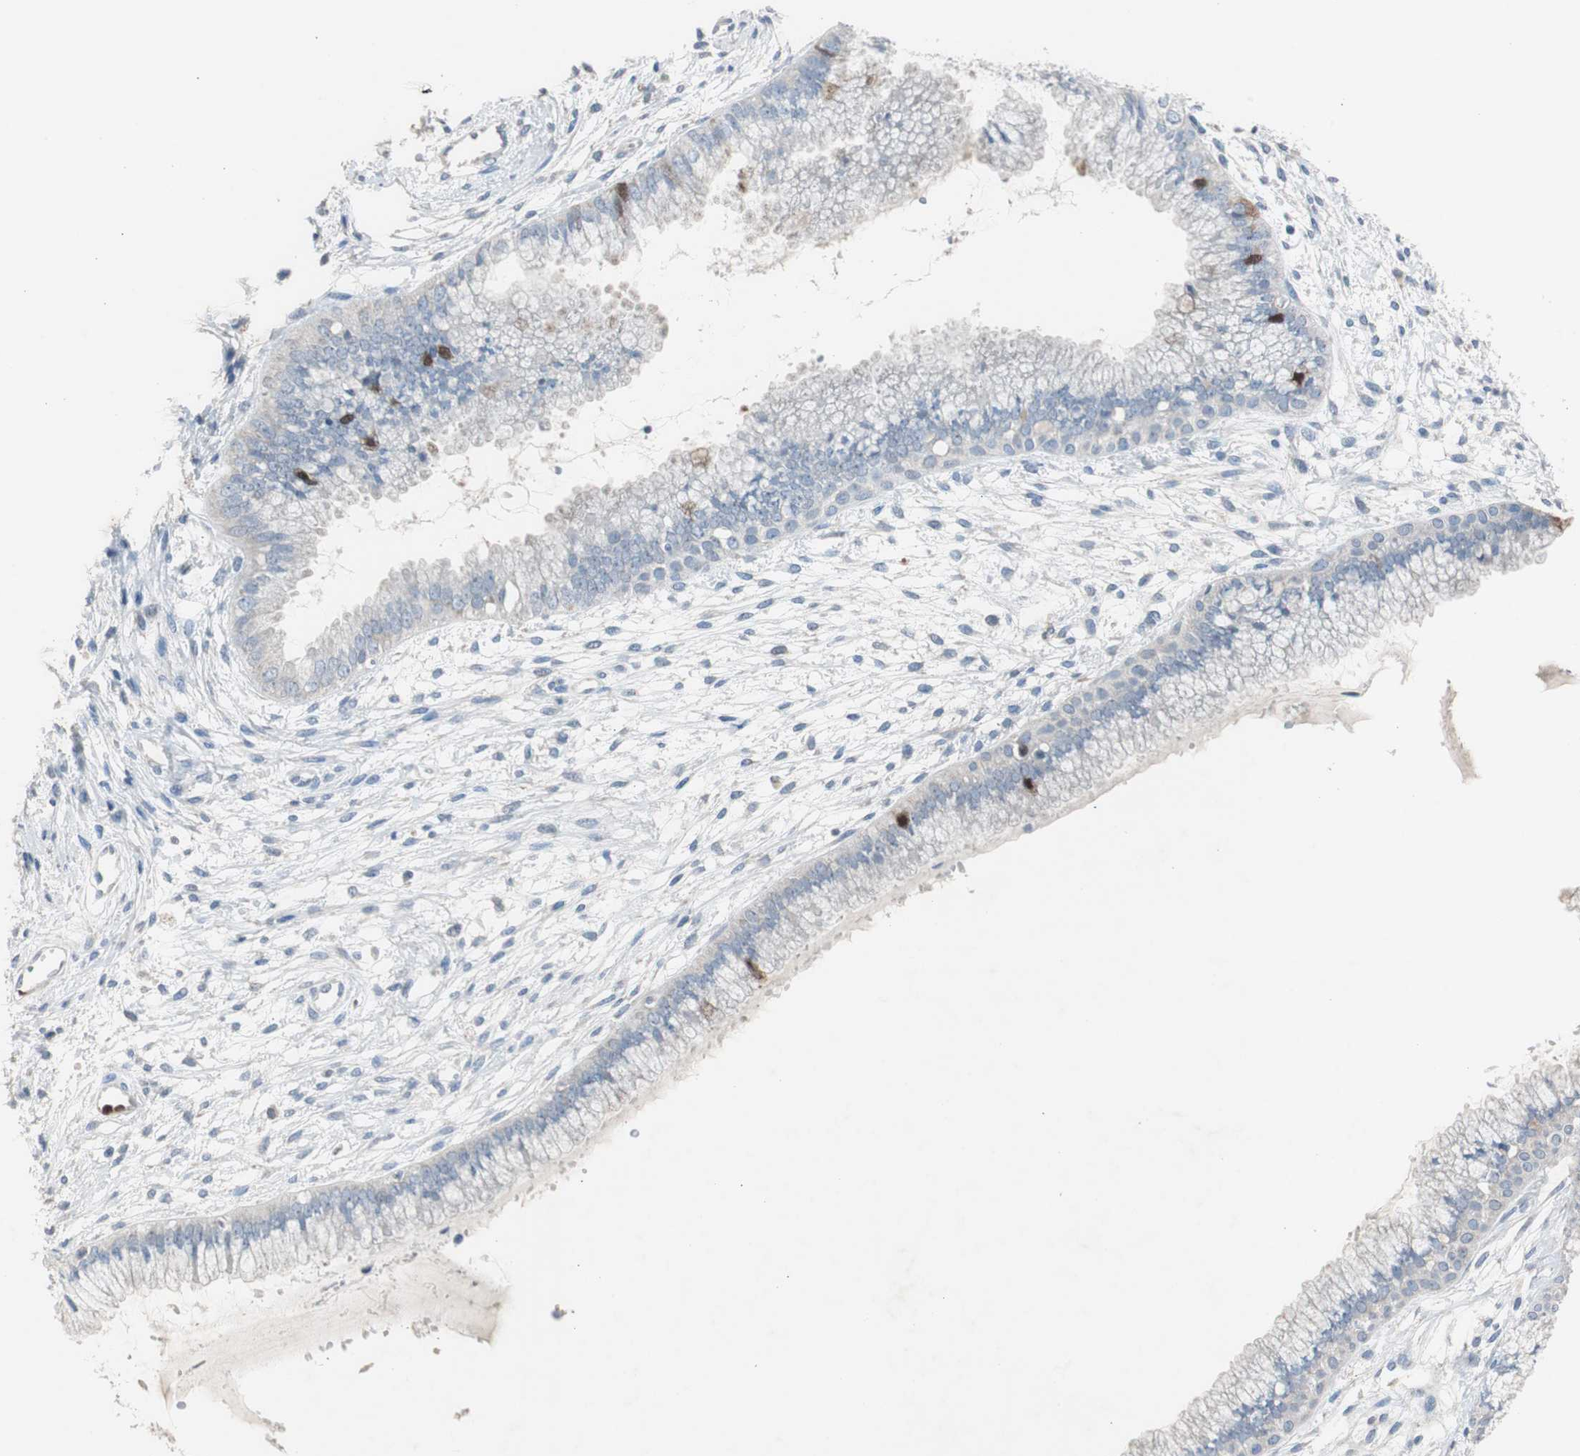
{"staining": {"intensity": "strong", "quantity": "<25%", "location": "nuclear"}, "tissue": "cervix", "cell_type": "Glandular cells", "image_type": "normal", "snomed": [{"axis": "morphology", "description": "Normal tissue, NOS"}, {"axis": "topography", "description": "Cervix"}], "caption": "A photomicrograph of cervix stained for a protein demonstrates strong nuclear brown staining in glandular cells. (DAB IHC, brown staining for protein, blue staining for nuclei).", "gene": "TK1", "patient": {"sex": "female", "age": 39}}